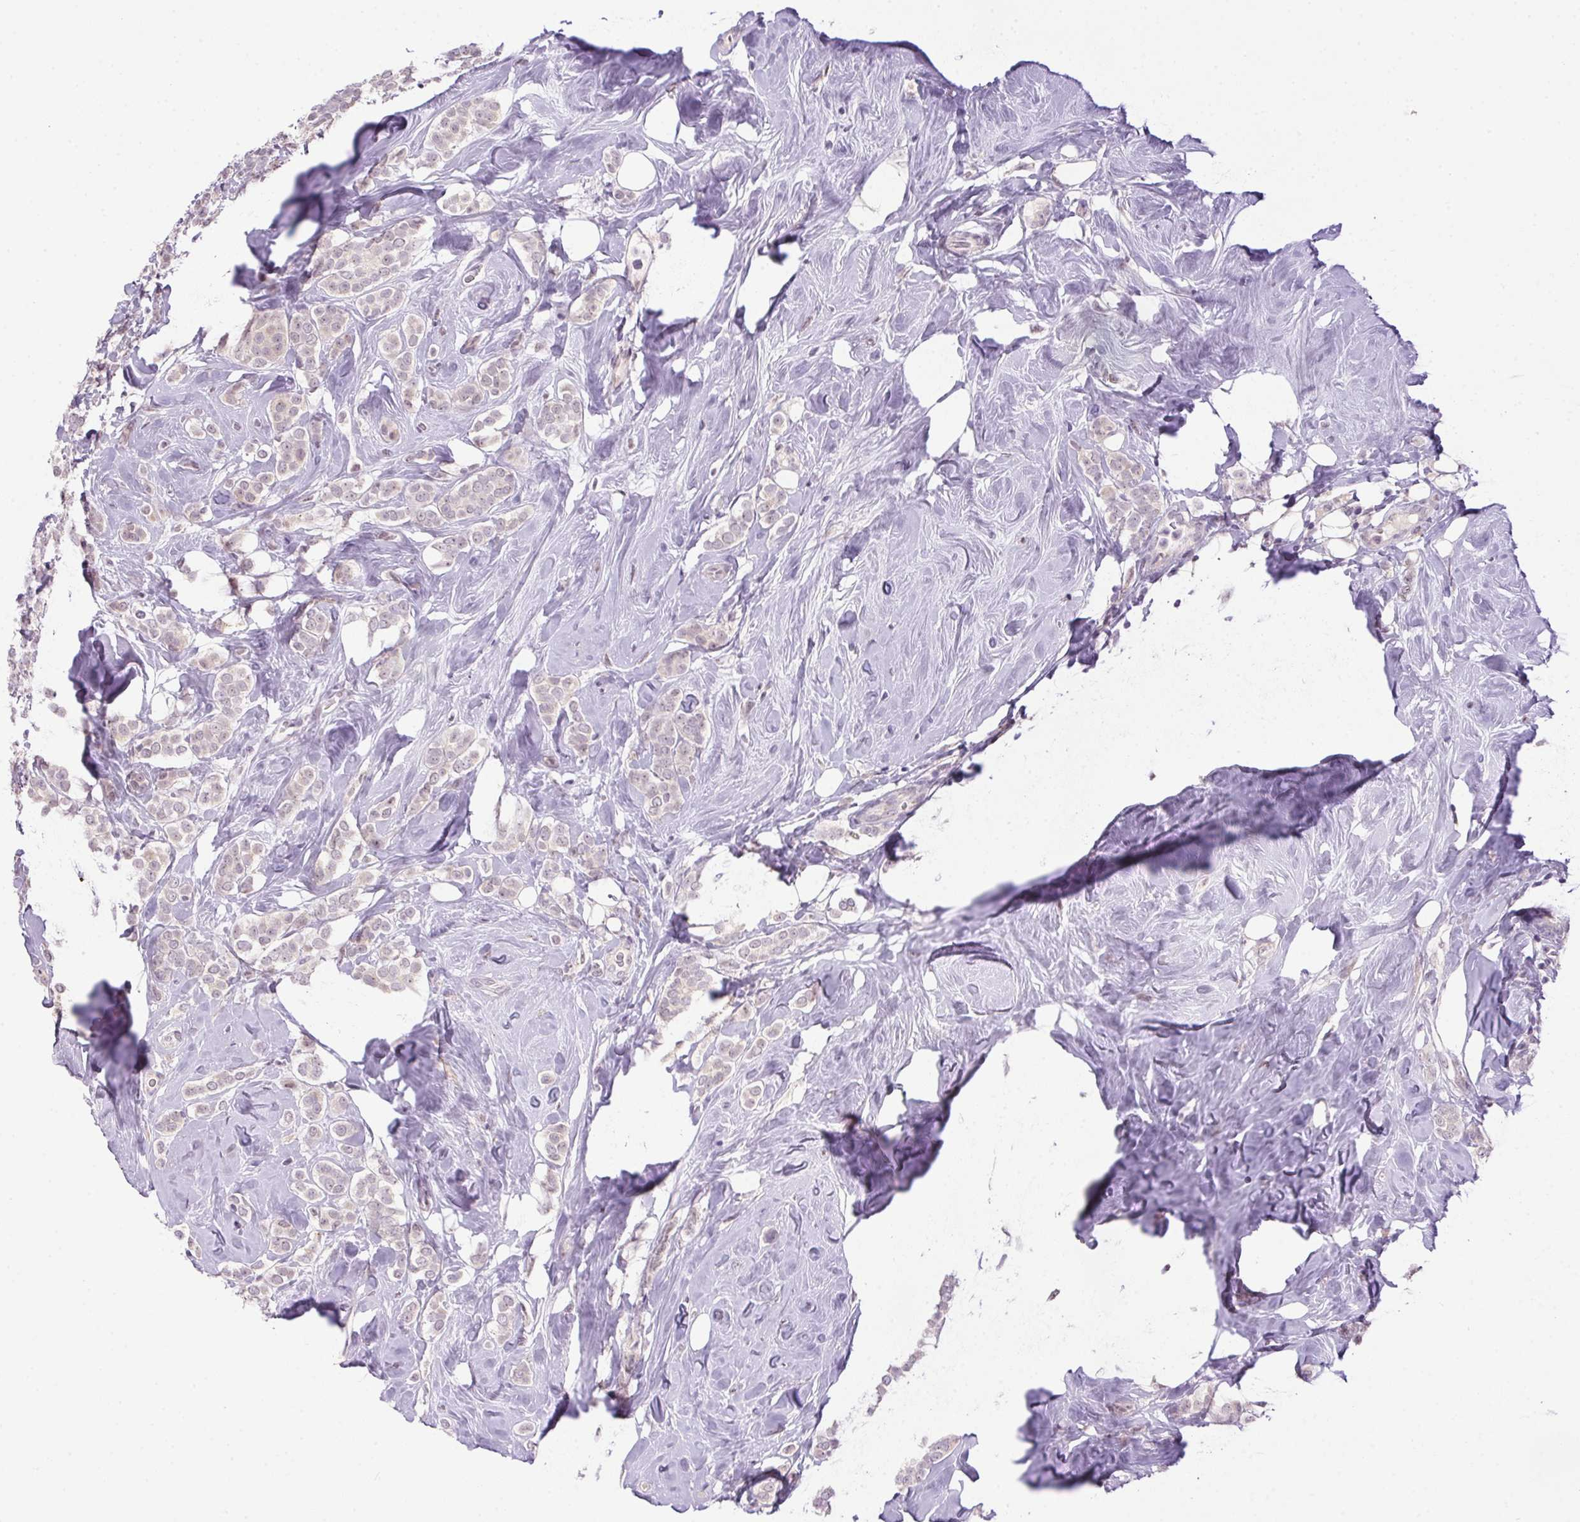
{"staining": {"intensity": "negative", "quantity": "none", "location": "none"}, "tissue": "breast cancer", "cell_type": "Tumor cells", "image_type": "cancer", "snomed": [{"axis": "morphology", "description": "Lobular carcinoma"}, {"axis": "topography", "description": "Breast"}], "caption": "This is an IHC histopathology image of human breast lobular carcinoma. There is no staining in tumor cells.", "gene": "LRRTM1", "patient": {"sex": "female", "age": 49}}